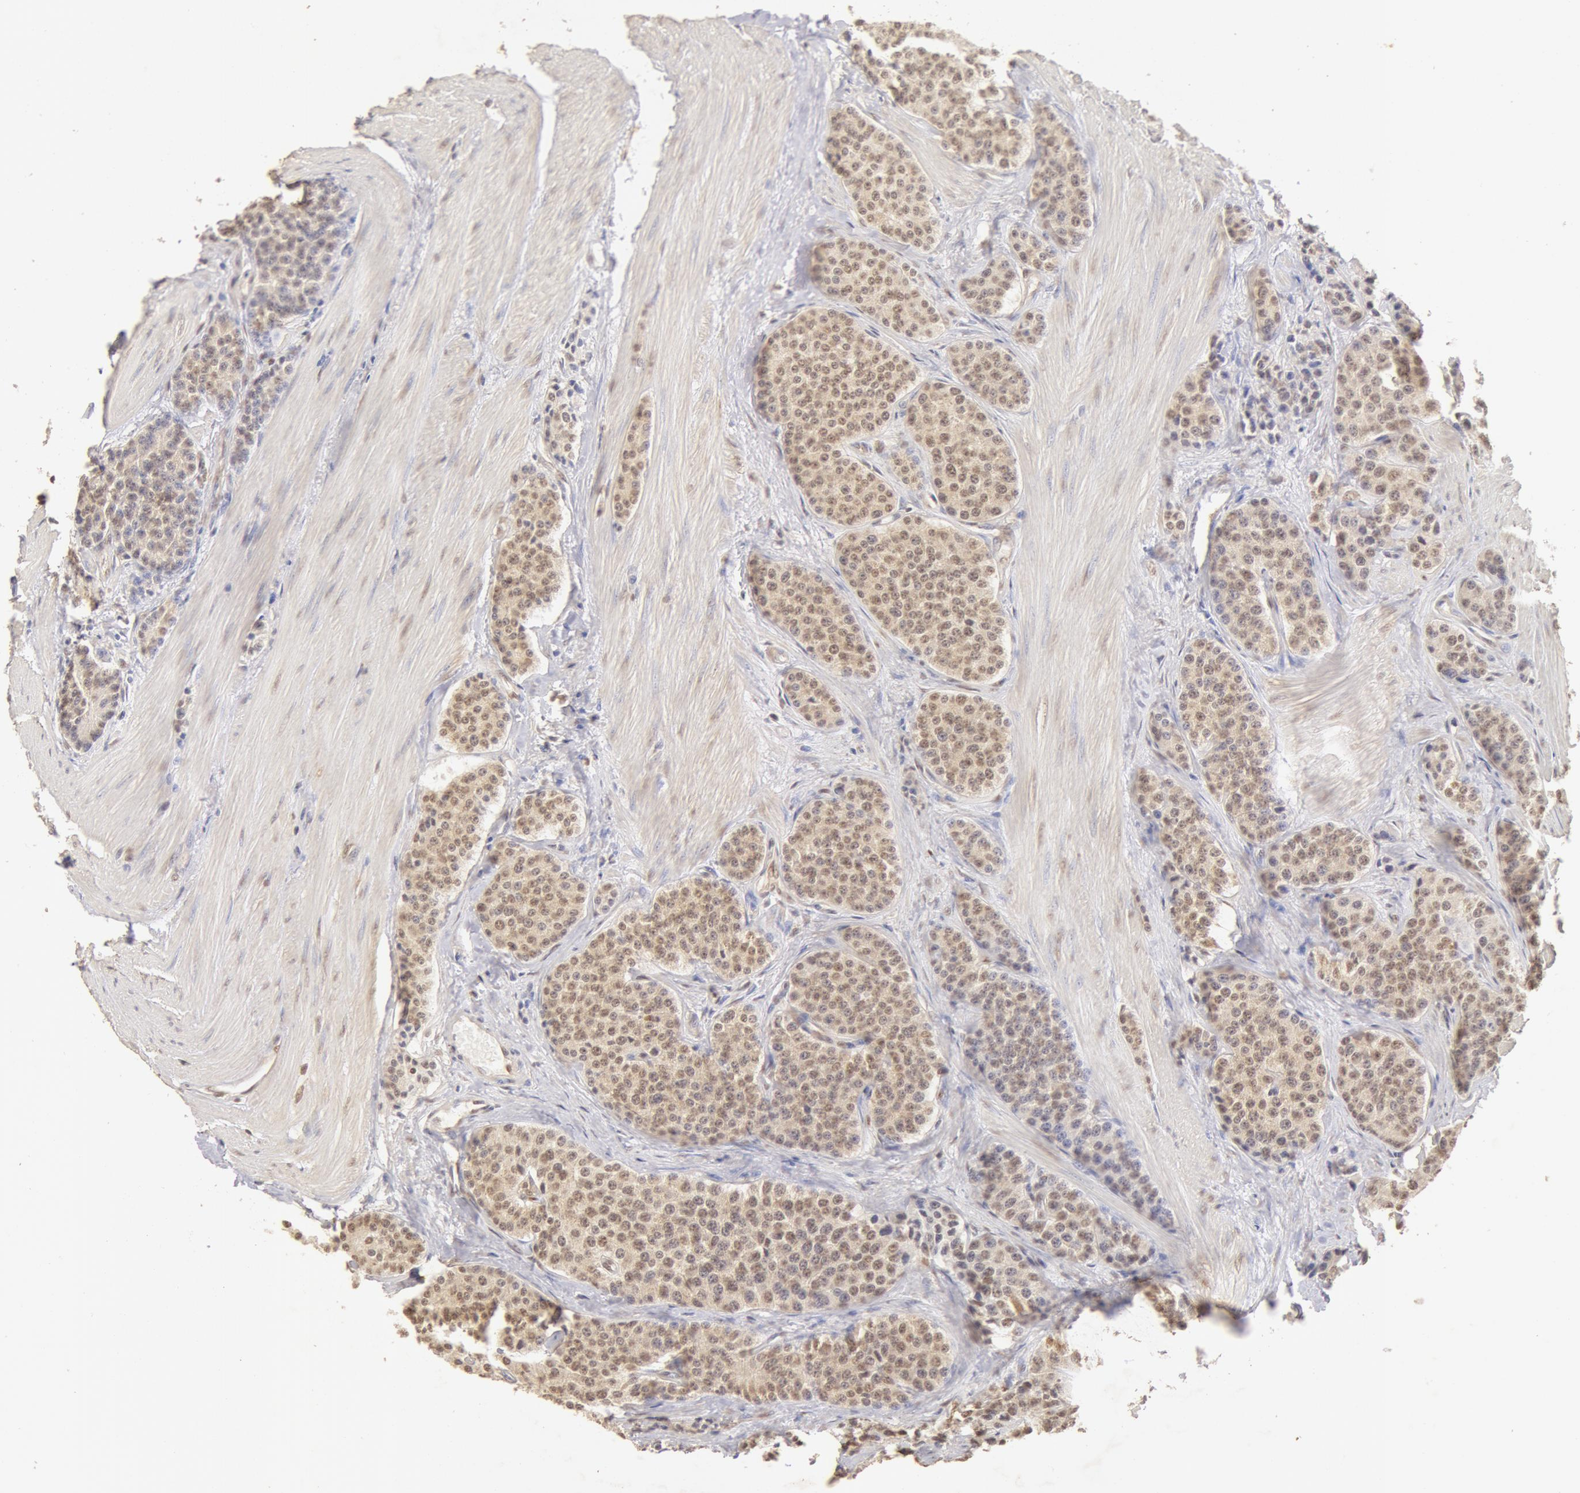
{"staining": {"intensity": "moderate", "quantity": ">75%", "location": "cytoplasmic/membranous,nuclear"}, "tissue": "carcinoid", "cell_type": "Tumor cells", "image_type": "cancer", "snomed": [{"axis": "morphology", "description": "Carcinoid, malignant, NOS"}, {"axis": "topography", "description": "Stomach"}], "caption": "Carcinoid stained with a brown dye shows moderate cytoplasmic/membranous and nuclear positive expression in about >75% of tumor cells.", "gene": "SNRNP70", "patient": {"sex": "female", "age": 76}}